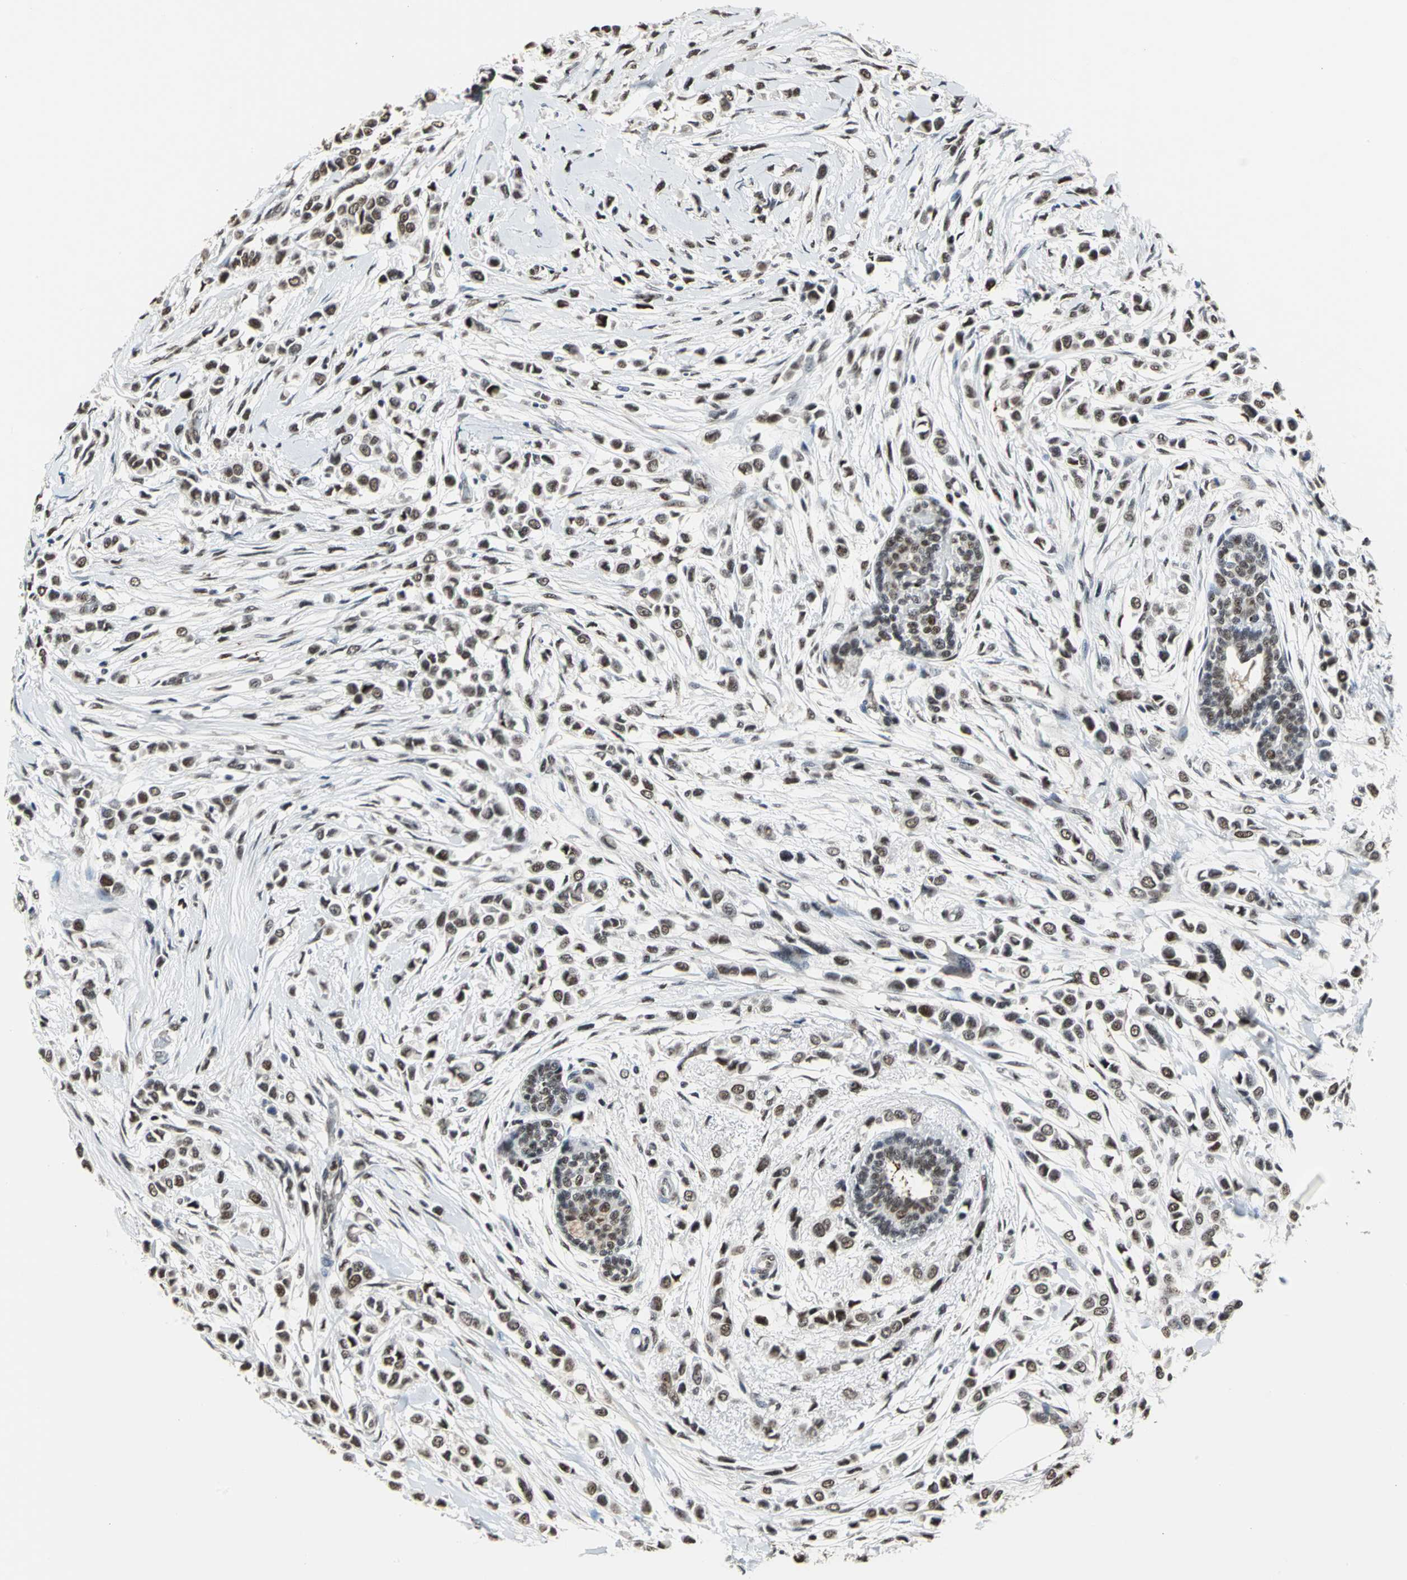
{"staining": {"intensity": "strong", "quantity": ">75%", "location": "nuclear"}, "tissue": "breast cancer", "cell_type": "Tumor cells", "image_type": "cancer", "snomed": [{"axis": "morphology", "description": "Lobular carcinoma"}, {"axis": "topography", "description": "Breast"}], "caption": "Lobular carcinoma (breast) stained for a protein (brown) reveals strong nuclear positive staining in approximately >75% of tumor cells.", "gene": "CCDC88C", "patient": {"sex": "female", "age": 51}}